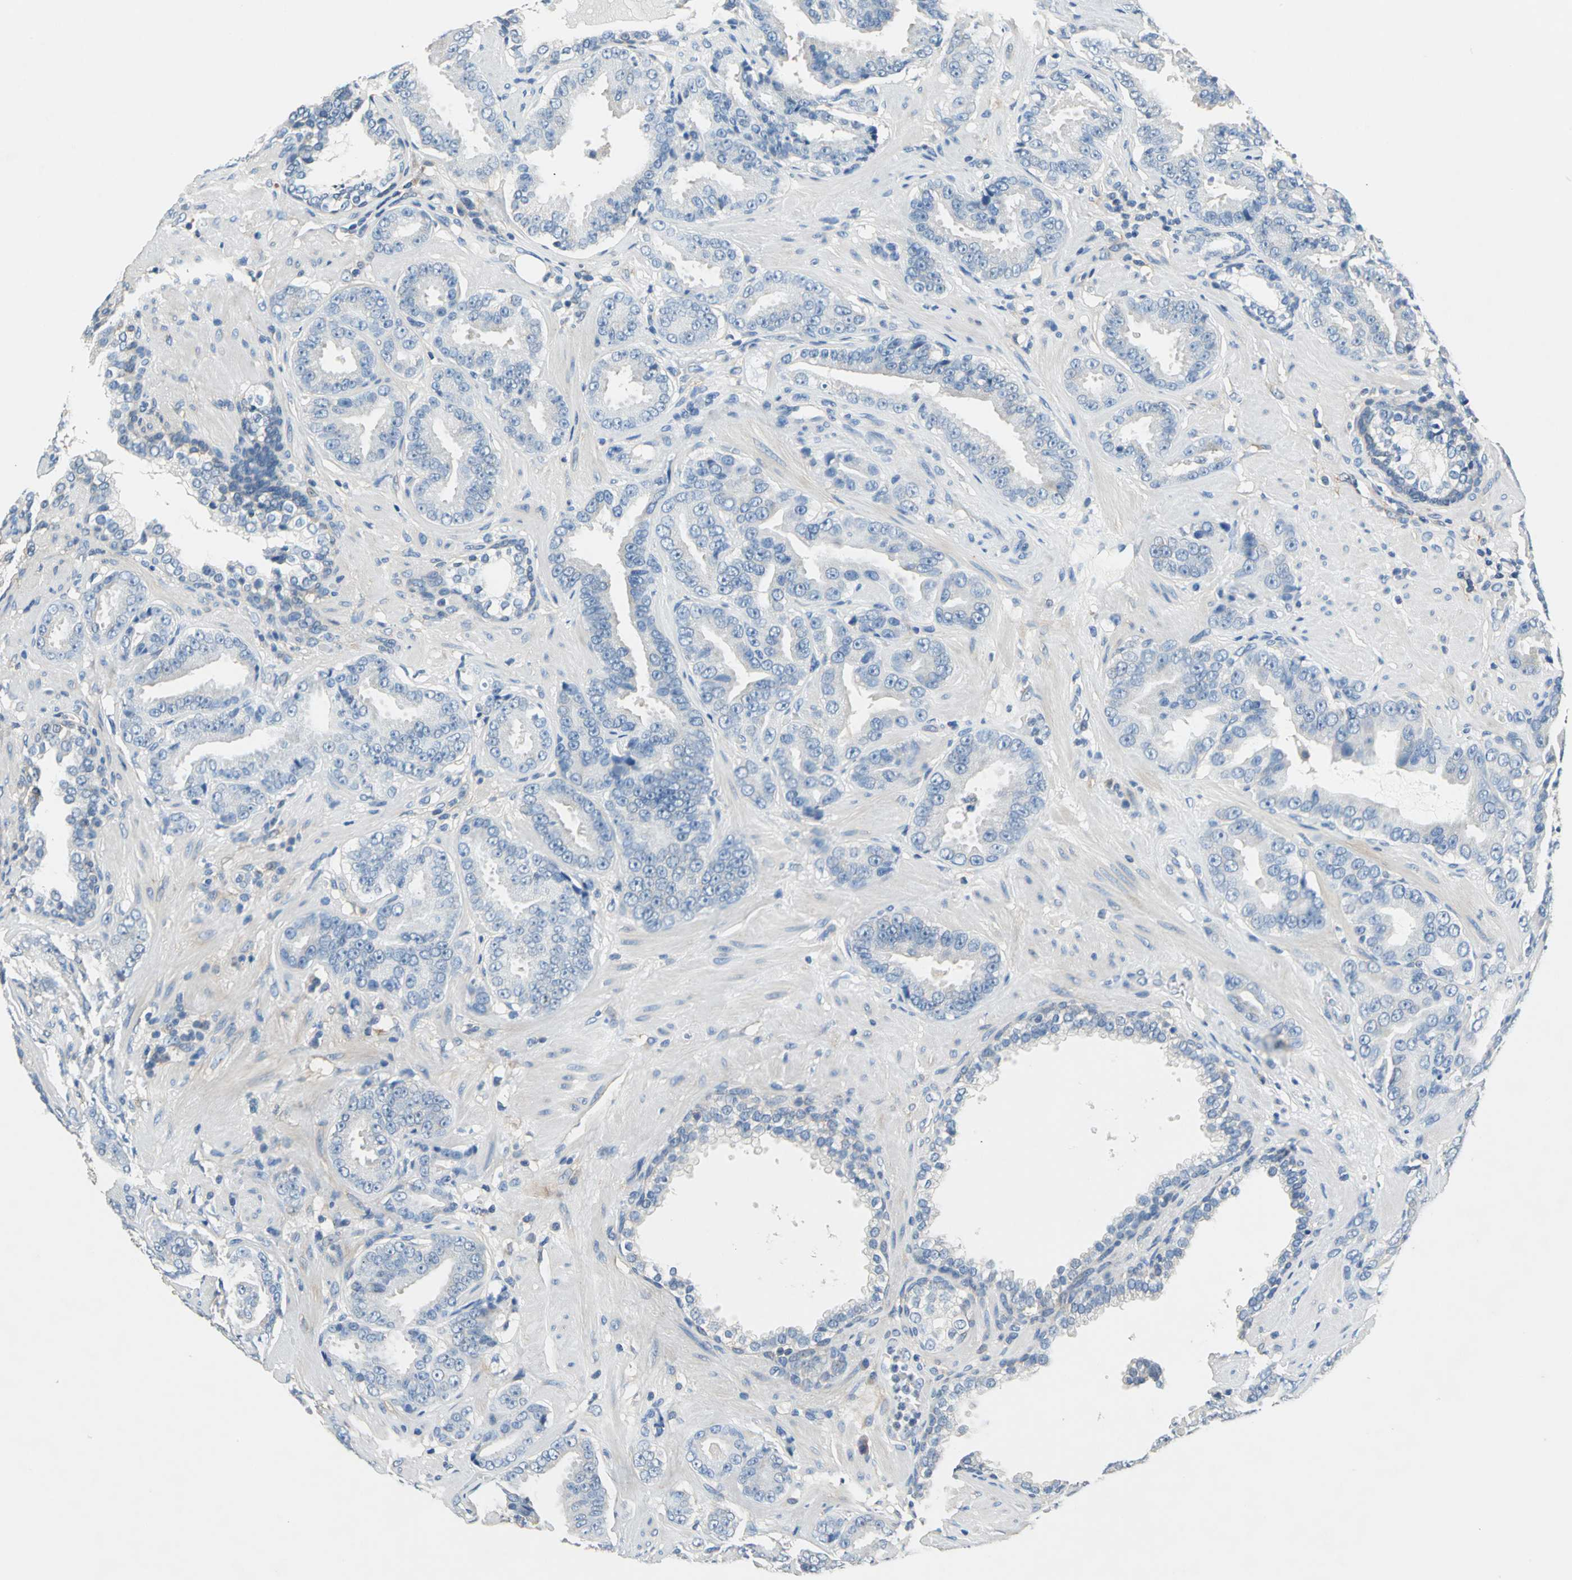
{"staining": {"intensity": "negative", "quantity": "none", "location": "none"}, "tissue": "prostate cancer", "cell_type": "Tumor cells", "image_type": "cancer", "snomed": [{"axis": "morphology", "description": "Adenocarcinoma, Low grade"}, {"axis": "topography", "description": "Prostate"}], "caption": "Prostate cancer (low-grade adenocarcinoma) stained for a protein using immunohistochemistry (IHC) shows no staining tumor cells.", "gene": "PRKCA", "patient": {"sex": "male", "age": 59}}